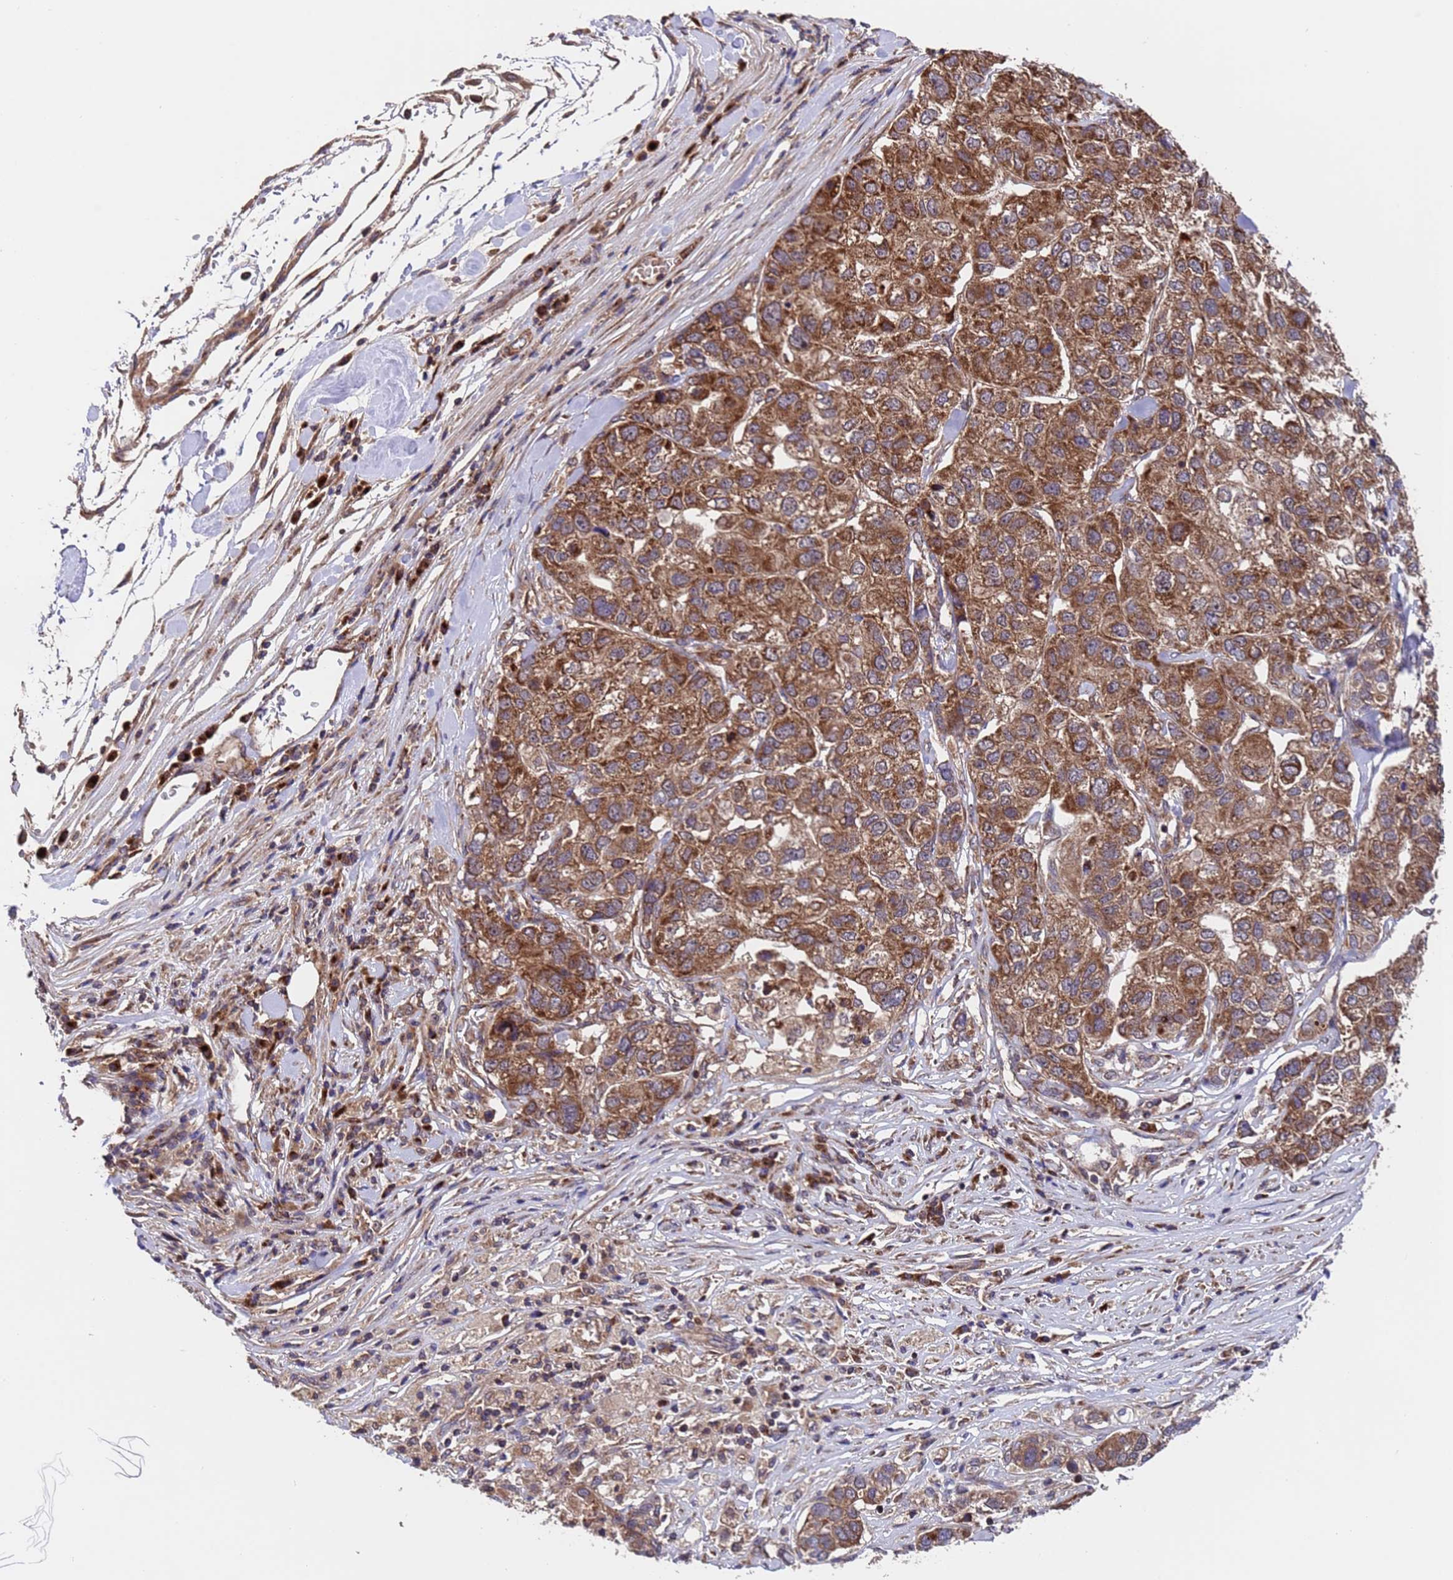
{"staining": {"intensity": "moderate", "quantity": ">75%", "location": "cytoplasmic/membranous"}, "tissue": "pancreatic cancer", "cell_type": "Tumor cells", "image_type": "cancer", "snomed": [{"axis": "morphology", "description": "Adenocarcinoma, NOS"}, {"axis": "topography", "description": "Pancreas"}], "caption": "Immunohistochemical staining of human pancreatic cancer reveals moderate cytoplasmic/membranous protein positivity in about >75% of tumor cells. (Stains: DAB (3,3'-diaminobenzidine) in brown, nuclei in blue, Microscopy: brightfield microscopy at high magnification).", "gene": "TSR3", "patient": {"sex": "female", "age": 61}}